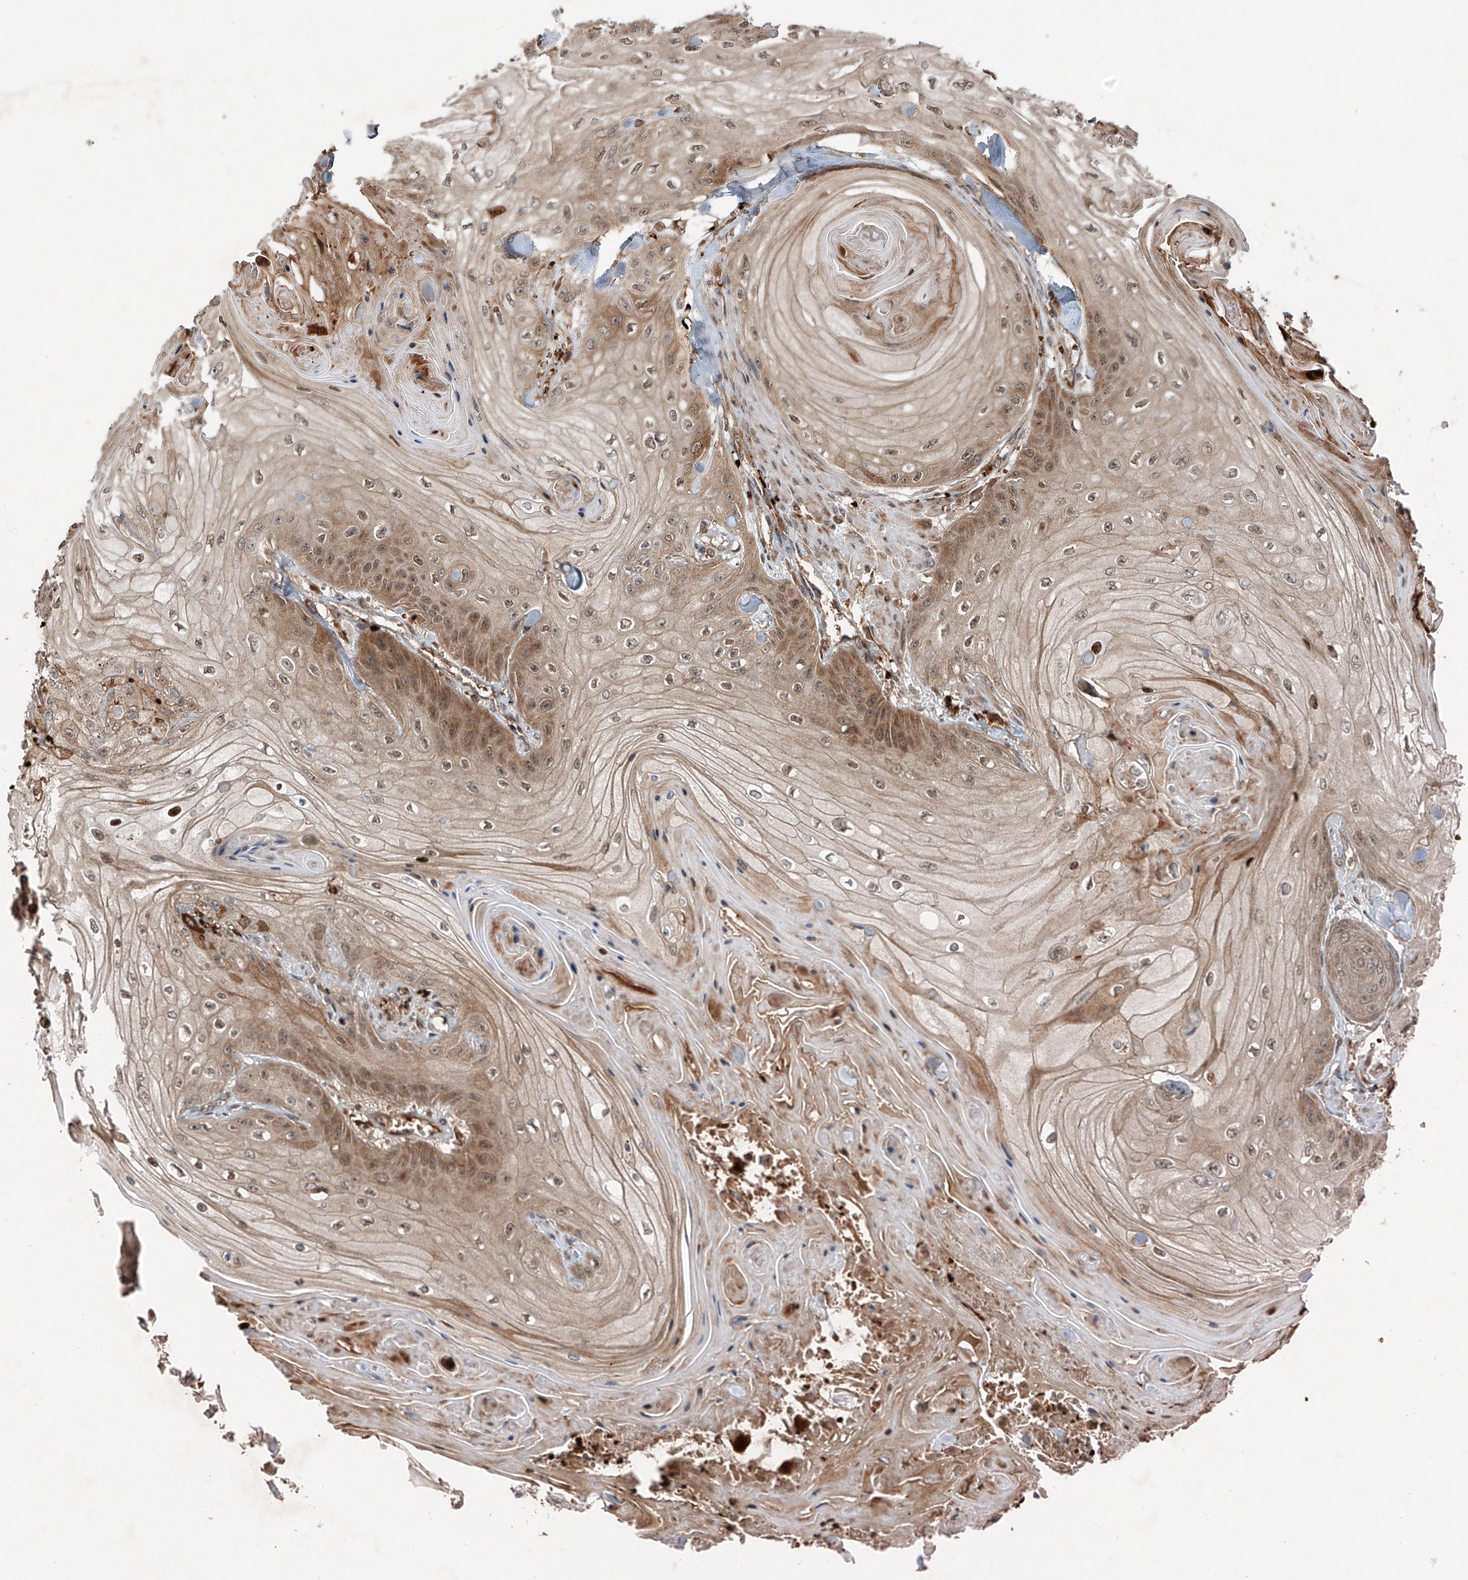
{"staining": {"intensity": "moderate", "quantity": "25%-75%", "location": "cytoplasmic/membranous,nuclear"}, "tissue": "skin cancer", "cell_type": "Tumor cells", "image_type": "cancer", "snomed": [{"axis": "morphology", "description": "Squamous cell carcinoma, NOS"}, {"axis": "topography", "description": "Skin"}], "caption": "High-power microscopy captured an immunohistochemistry (IHC) micrograph of squamous cell carcinoma (skin), revealing moderate cytoplasmic/membranous and nuclear staining in approximately 25%-75% of tumor cells. Using DAB (3,3'-diaminobenzidine) (brown) and hematoxylin (blue) stains, captured at high magnification using brightfield microscopy.", "gene": "ZDHHC9", "patient": {"sex": "male", "age": 74}}